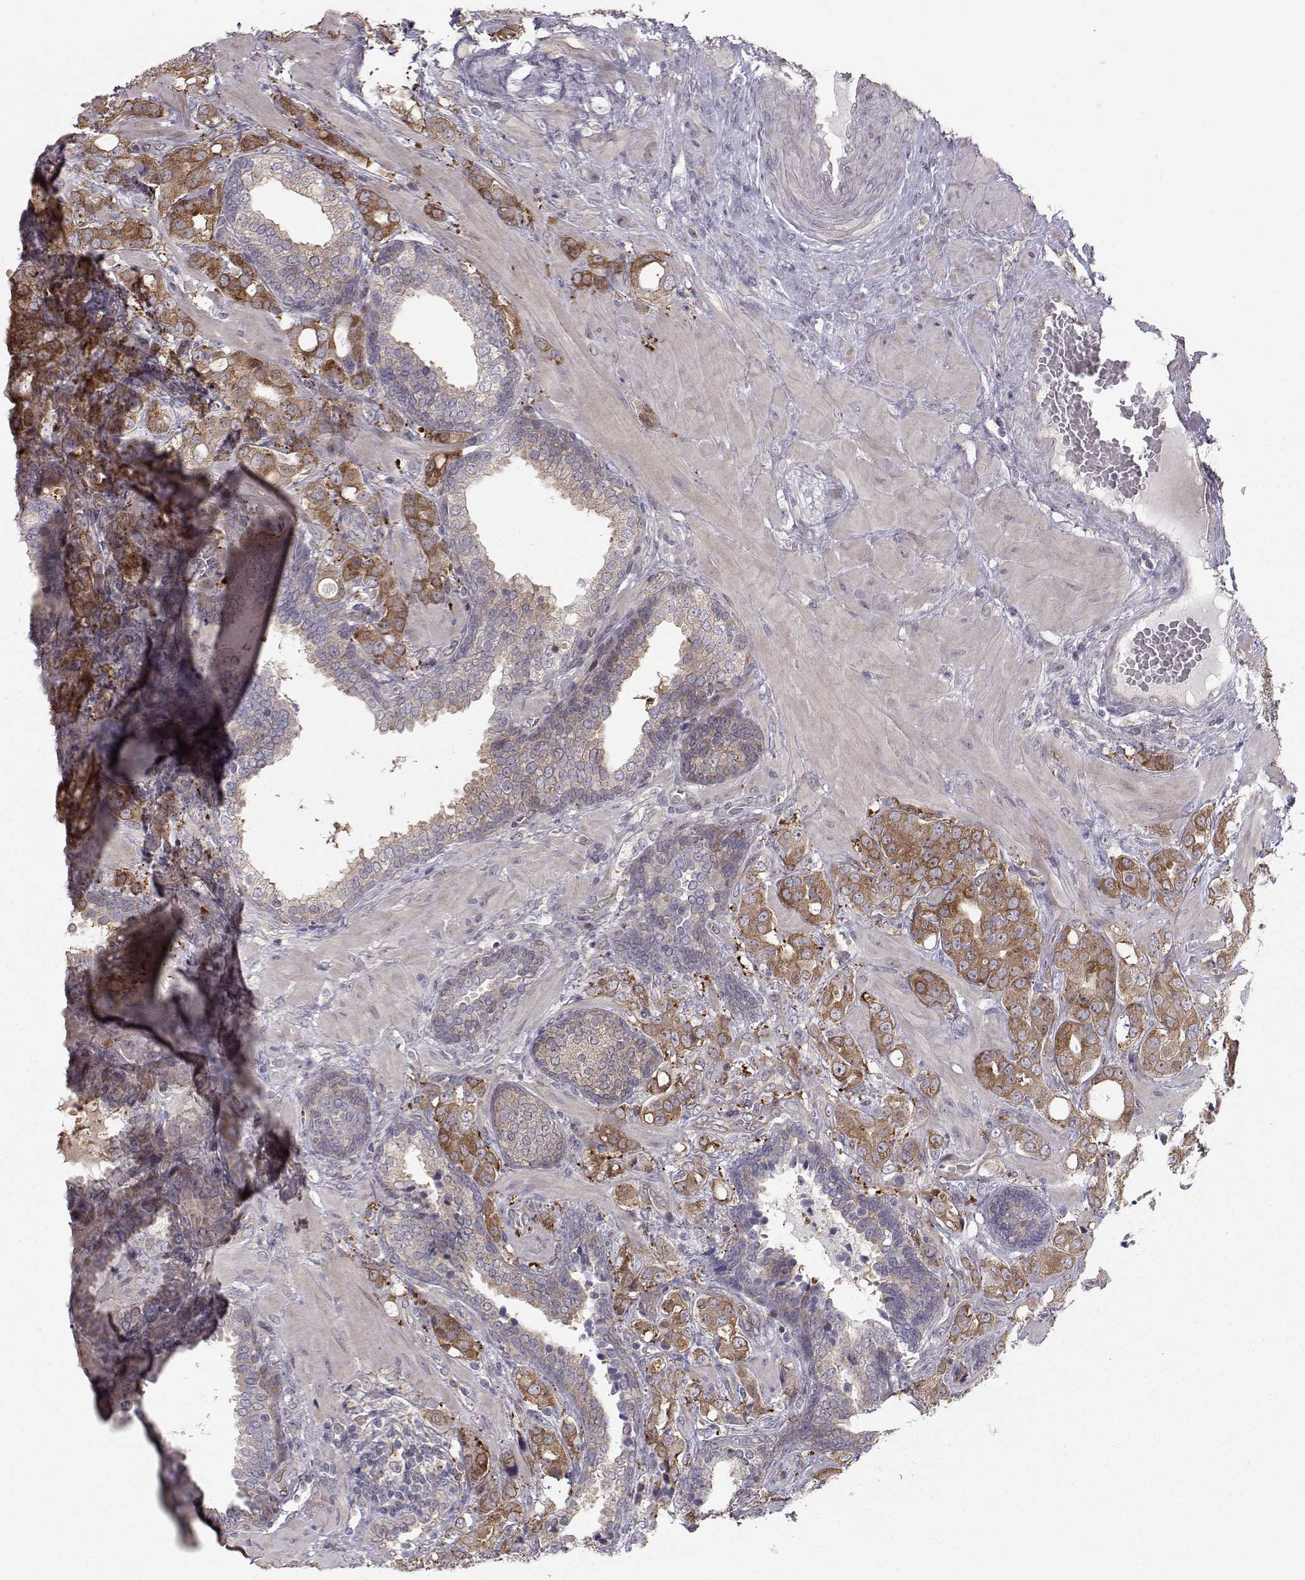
{"staining": {"intensity": "moderate", "quantity": "25%-75%", "location": "cytoplasmic/membranous"}, "tissue": "prostate cancer", "cell_type": "Tumor cells", "image_type": "cancer", "snomed": [{"axis": "morphology", "description": "Adenocarcinoma, NOS"}, {"axis": "topography", "description": "Prostate"}], "caption": "Tumor cells exhibit medium levels of moderate cytoplasmic/membranous positivity in about 25%-75% of cells in human prostate cancer. The staining was performed using DAB, with brown indicating positive protein expression. Nuclei are stained blue with hematoxylin.", "gene": "HSP90AB1", "patient": {"sex": "male", "age": 57}}